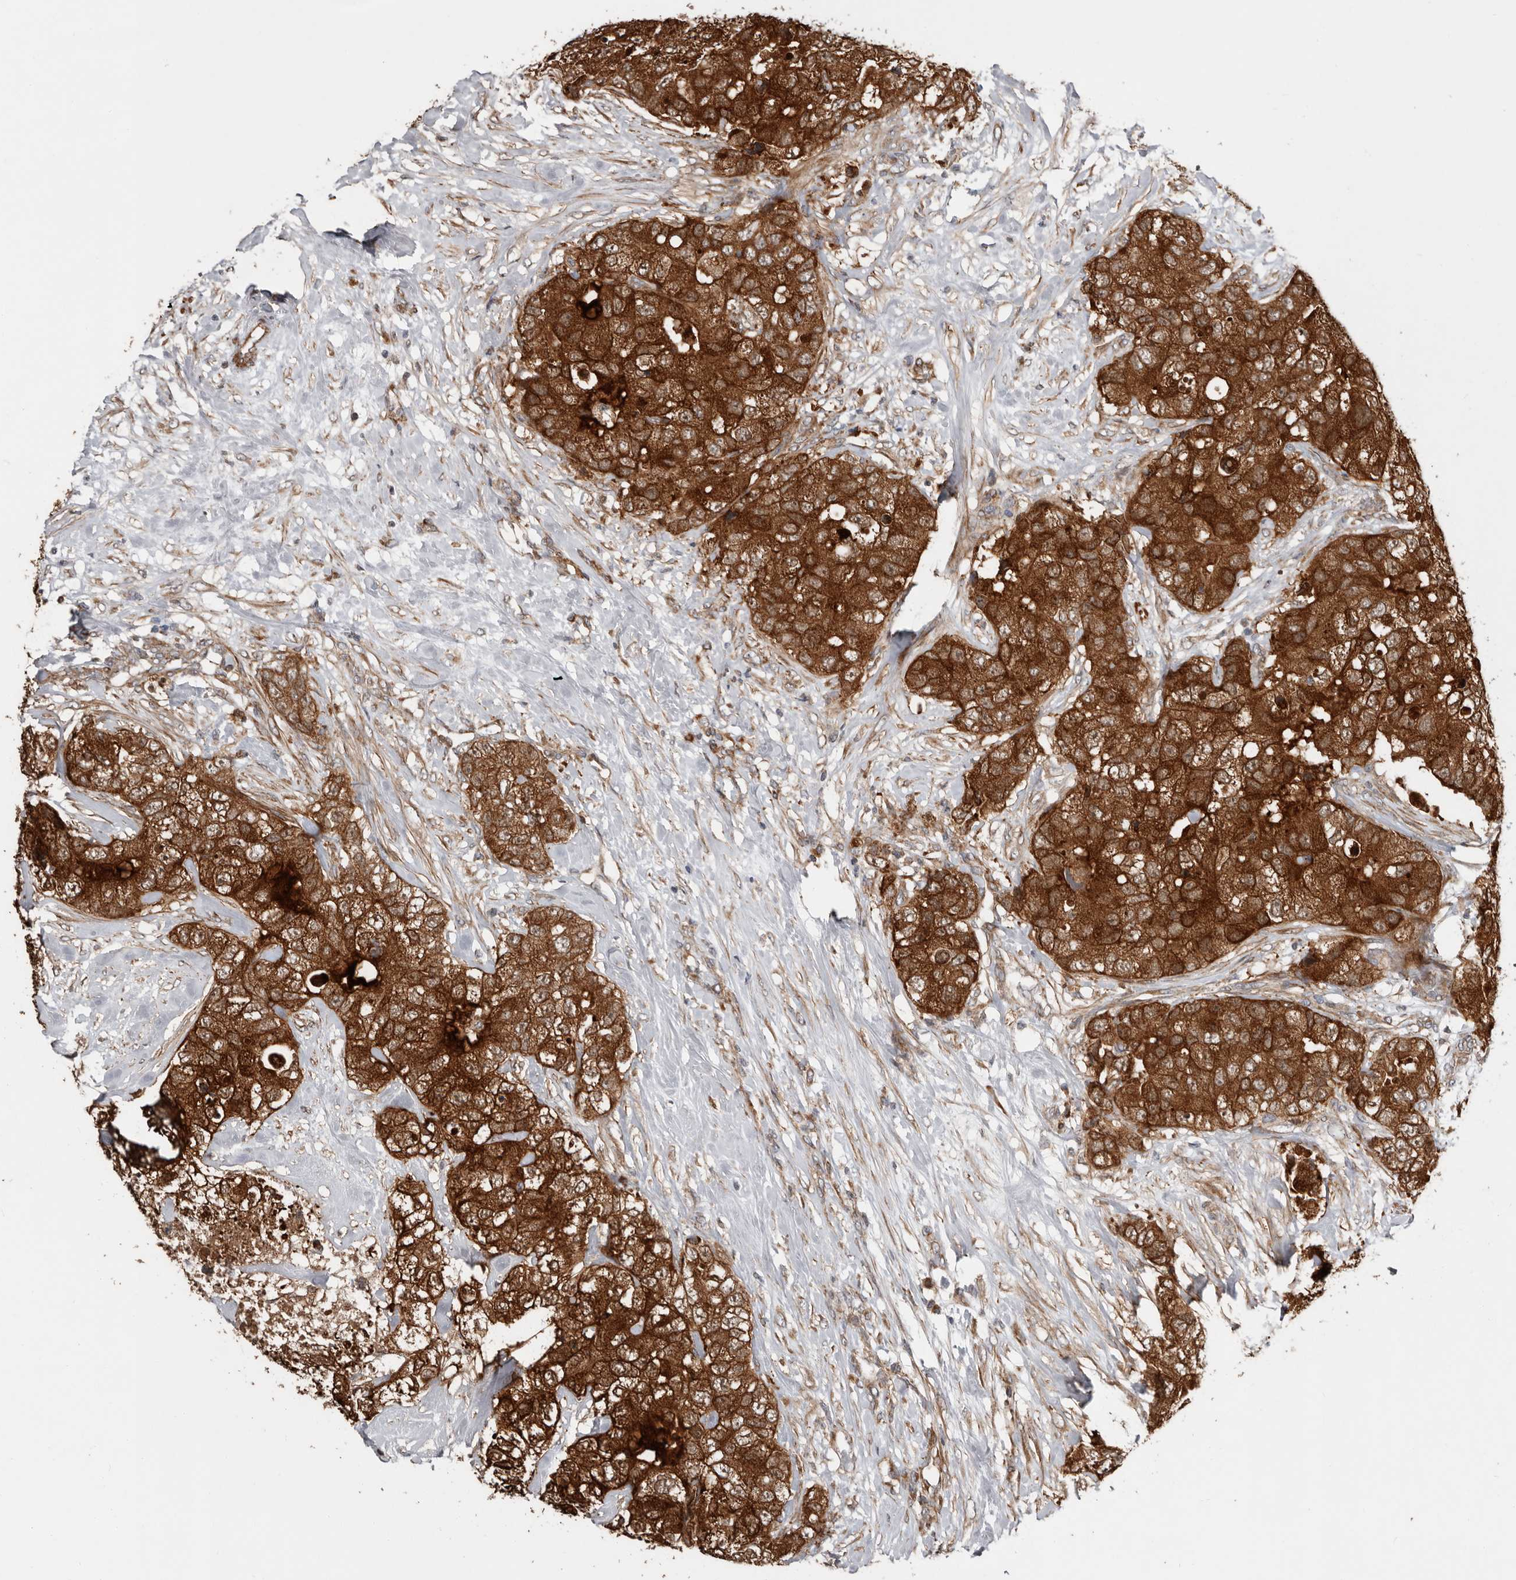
{"staining": {"intensity": "strong", "quantity": ">75%", "location": "cytoplasmic/membranous"}, "tissue": "breast cancer", "cell_type": "Tumor cells", "image_type": "cancer", "snomed": [{"axis": "morphology", "description": "Duct carcinoma"}, {"axis": "topography", "description": "Breast"}], "caption": "IHC image of human breast cancer (invasive ductal carcinoma) stained for a protein (brown), which exhibits high levels of strong cytoplasmic/membranous positivity in about >75% of tumor cells.", "gene": "PROKR1", "patient": {"sex": "female", "age": 62}}